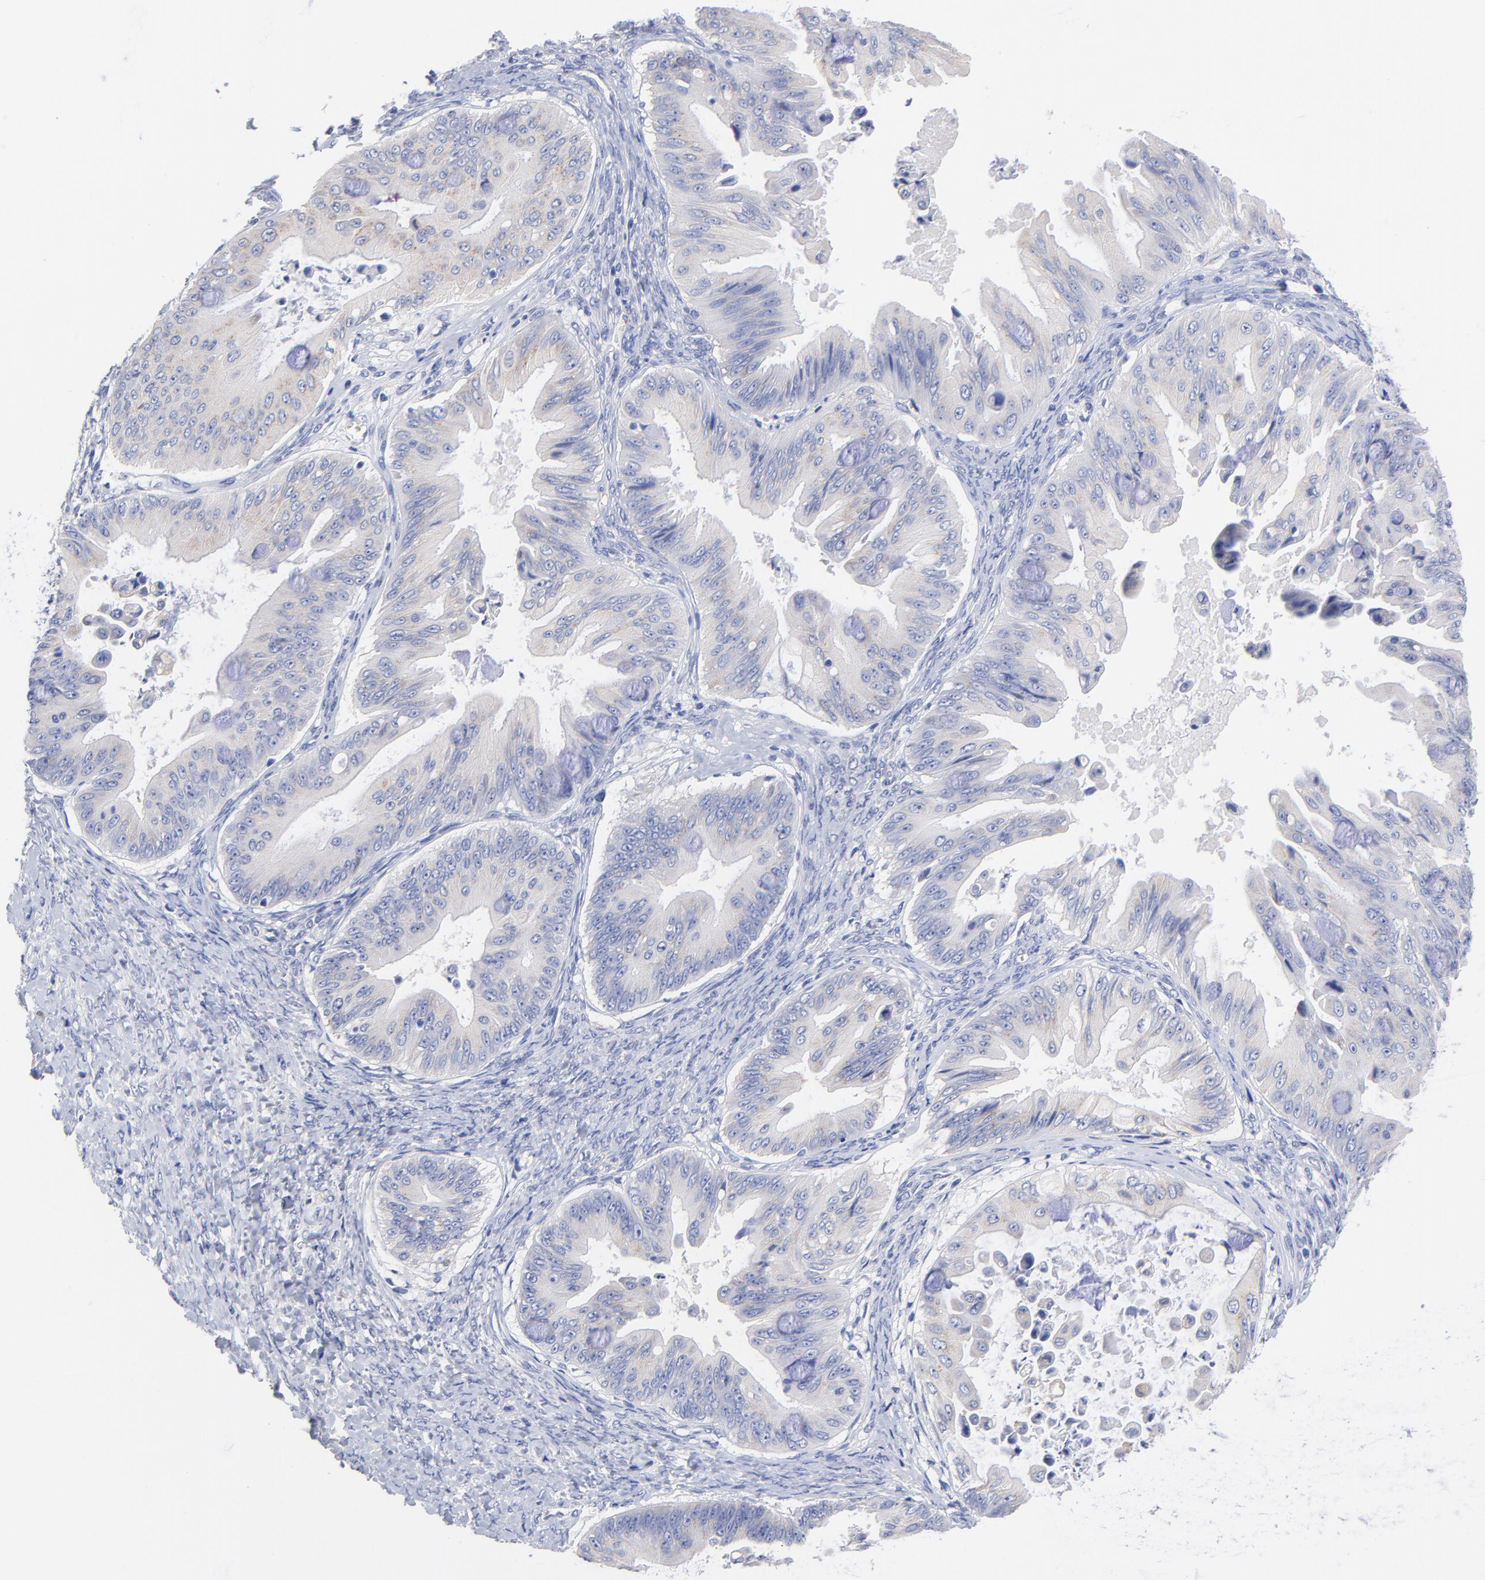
{"staining": {"intensity": "weak", "quantity": "<25%", "location": "cytoplasmic/membranous"}, "tissue": "ovarian cancer", "cell_type": "Tumor cells", "image_type": "cancer", "snomed": [{"axis": "morphology", "description": "Cystadenocarcinoma, mucinous, NOS"}, {"axis": "topography", "description": "Ovary"}], "caption": "There is no significant positivity in tumor cells of mucinous cystadenocarcinoma (ovarian). (DAB (3,3'-diaminobenzidine) immunohistochemistry (IHC) with hematoxylin counter stain).", "gene": "LAX1", "patient": {"sex": "female", "age": 37}}